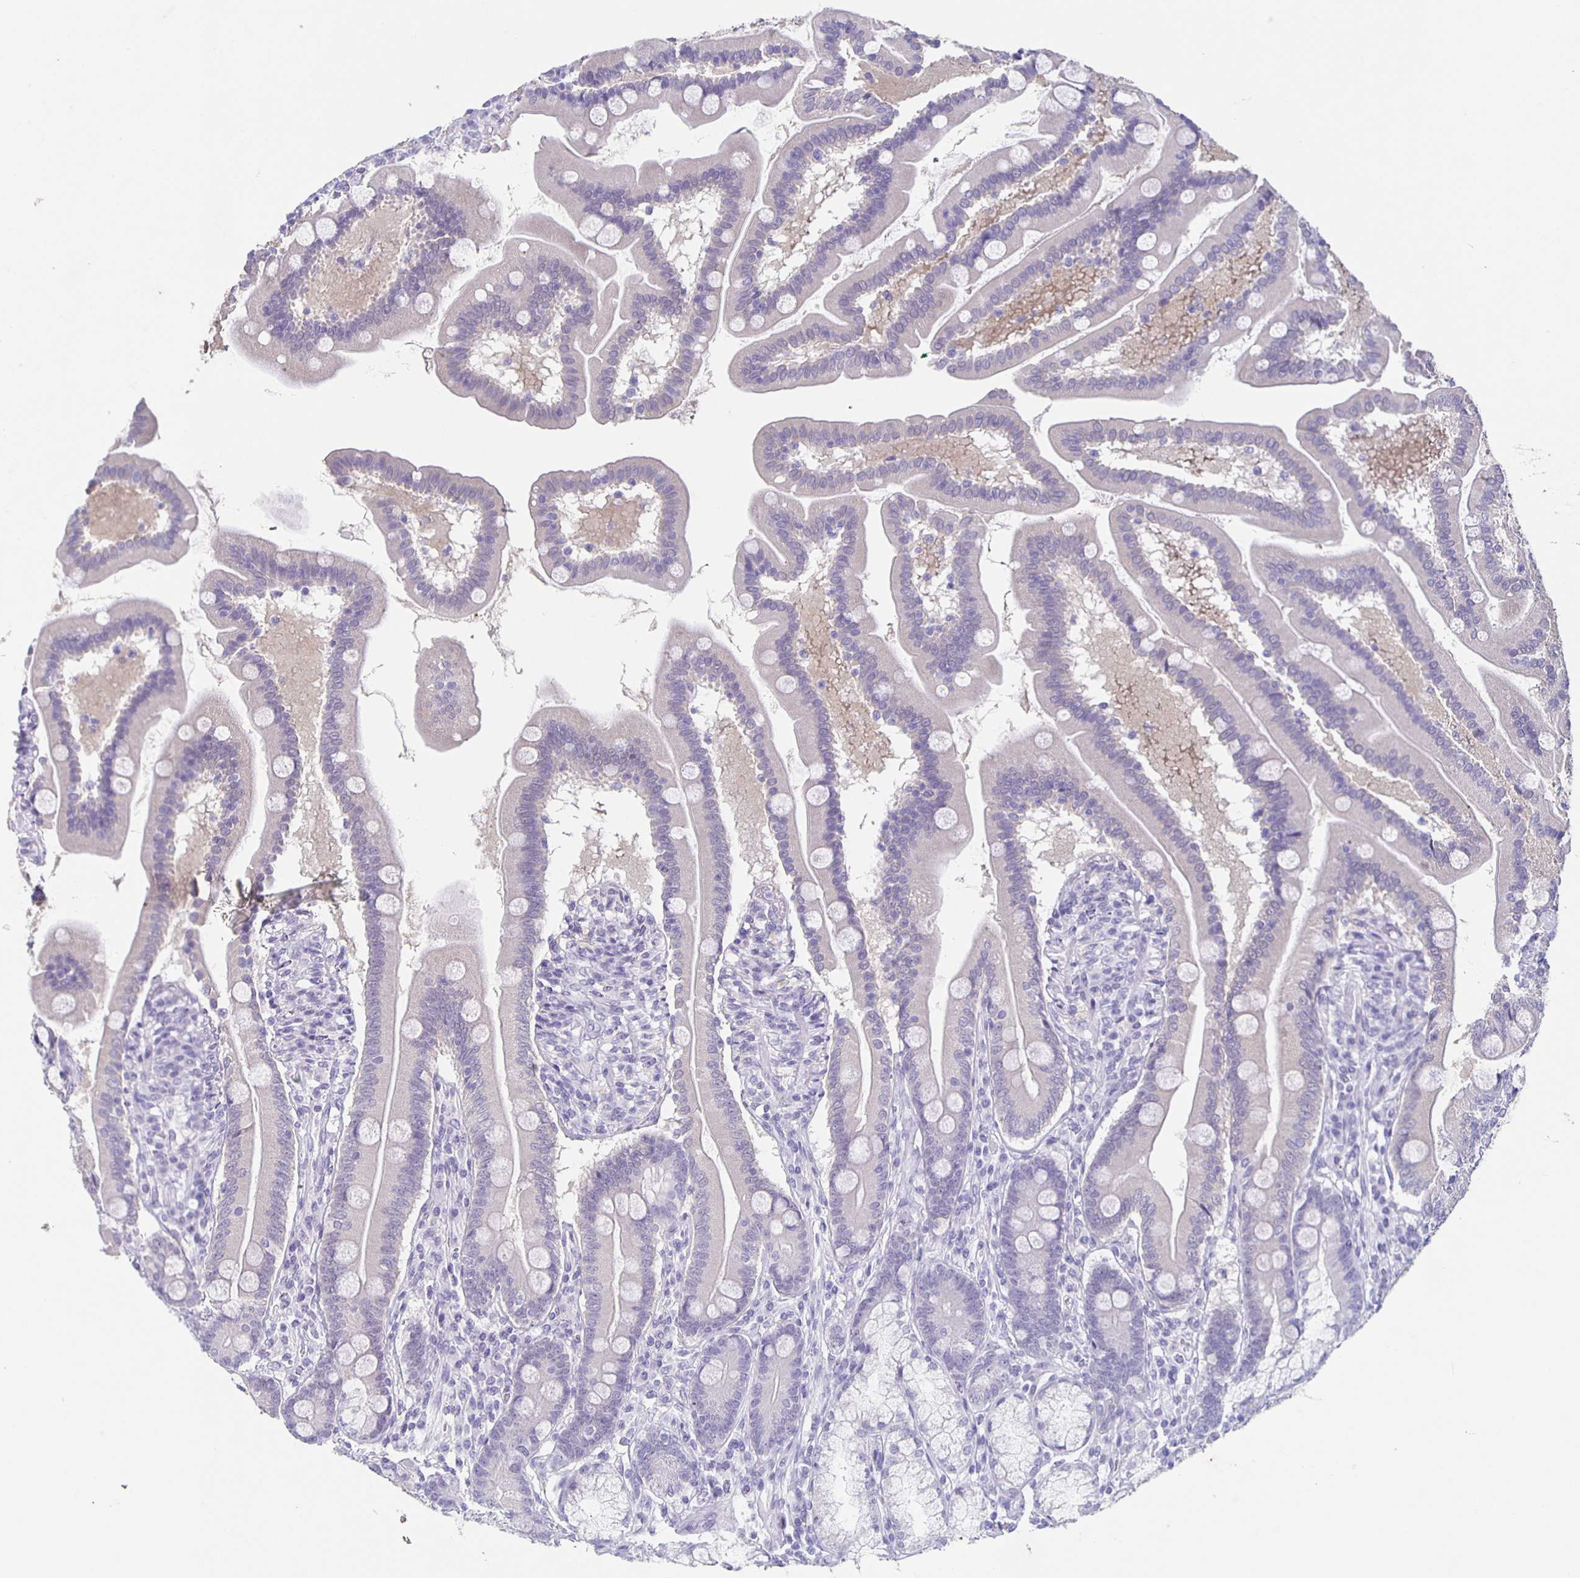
{"staining": {"intensity": "negative", "quantity": "none", "location": "none"}, "tissue": "duodenum", "cell_type": "Glandular cells", "image_type": "normal", "snomed": [{"axis": "morphology", "description": "Normal tissue, NOS"}, {"axis": "topography", "description": "Duodenum"}], "caption": "Immunohistochemistry histopathology image of benign duodenum: duodenum stained with DAB (3,3'-diaminobenzidine) demonstrates no significant protein expression in glandular cells.", "gene": "CARNS1", "patient": {"sex": "female", "age": 67}}